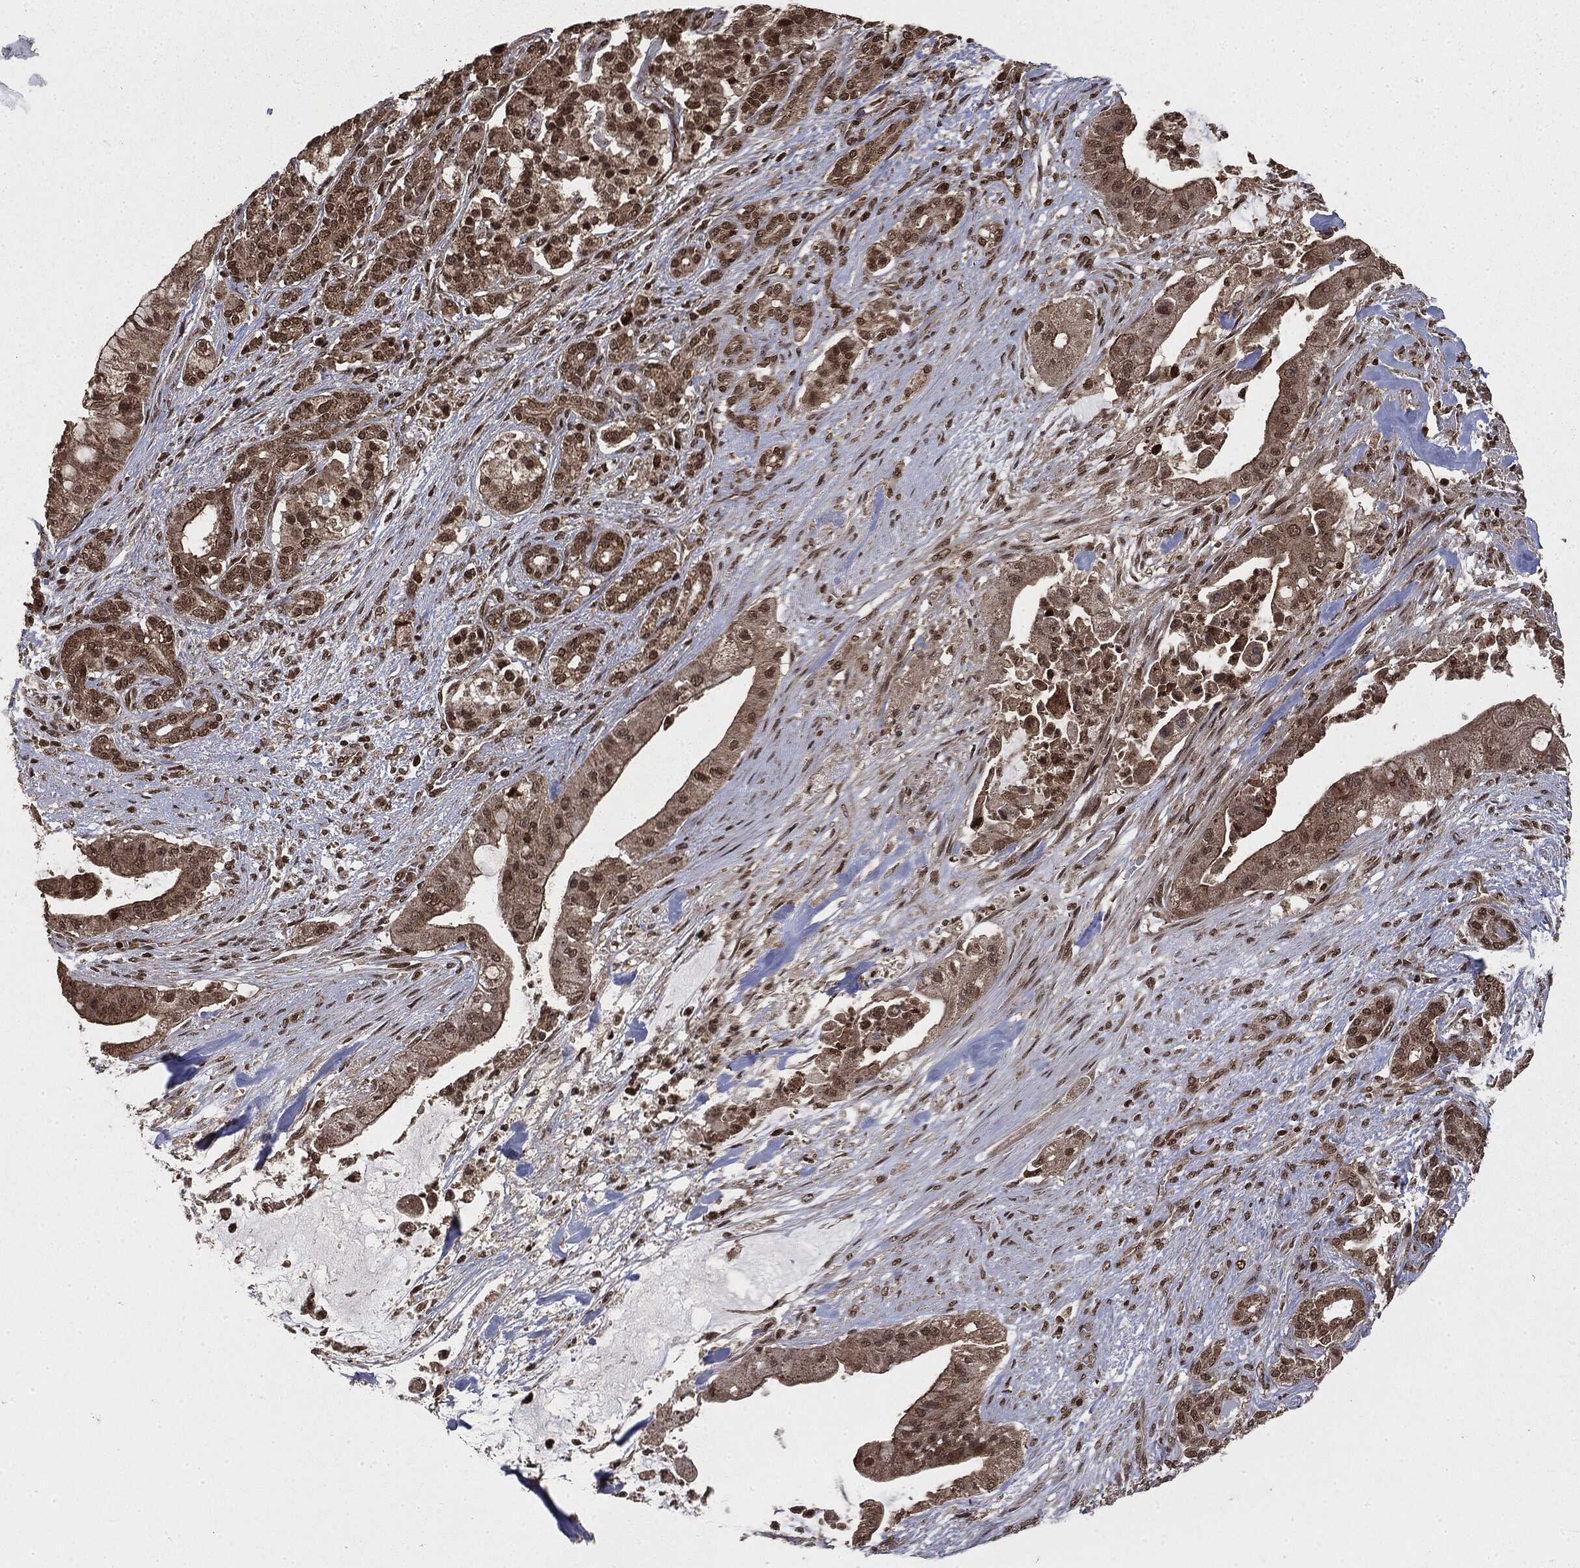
{"staining": {"intensity": "weak", "quantity": ">75%", "location": "cytoplasmic/membranous,nuclear"}, "tissue": "pancreatic cancer", "cell_type": "Tumor cells", "image_type": "cancer", "snomed": [{"axis": "morphology", "description": "Normal tissue, NOS"}, {"axis": "morphology", "description": "Inflammation, NOS"}, {"axis": "morphology", "description": "Adenocarcinoma, NOS"}, {"axis": "topography", "description": "Pancreas"}], "caption": "About >75% of tumor cells in human adenocarcinoma (pancreatic) demonstrate weak cytoplasmic/membranous and nuclear protein expression as visualized by brown immunohistochemical staining.", "gene": "CTDP1", "patient": {"sex": "male", "age": 57}}